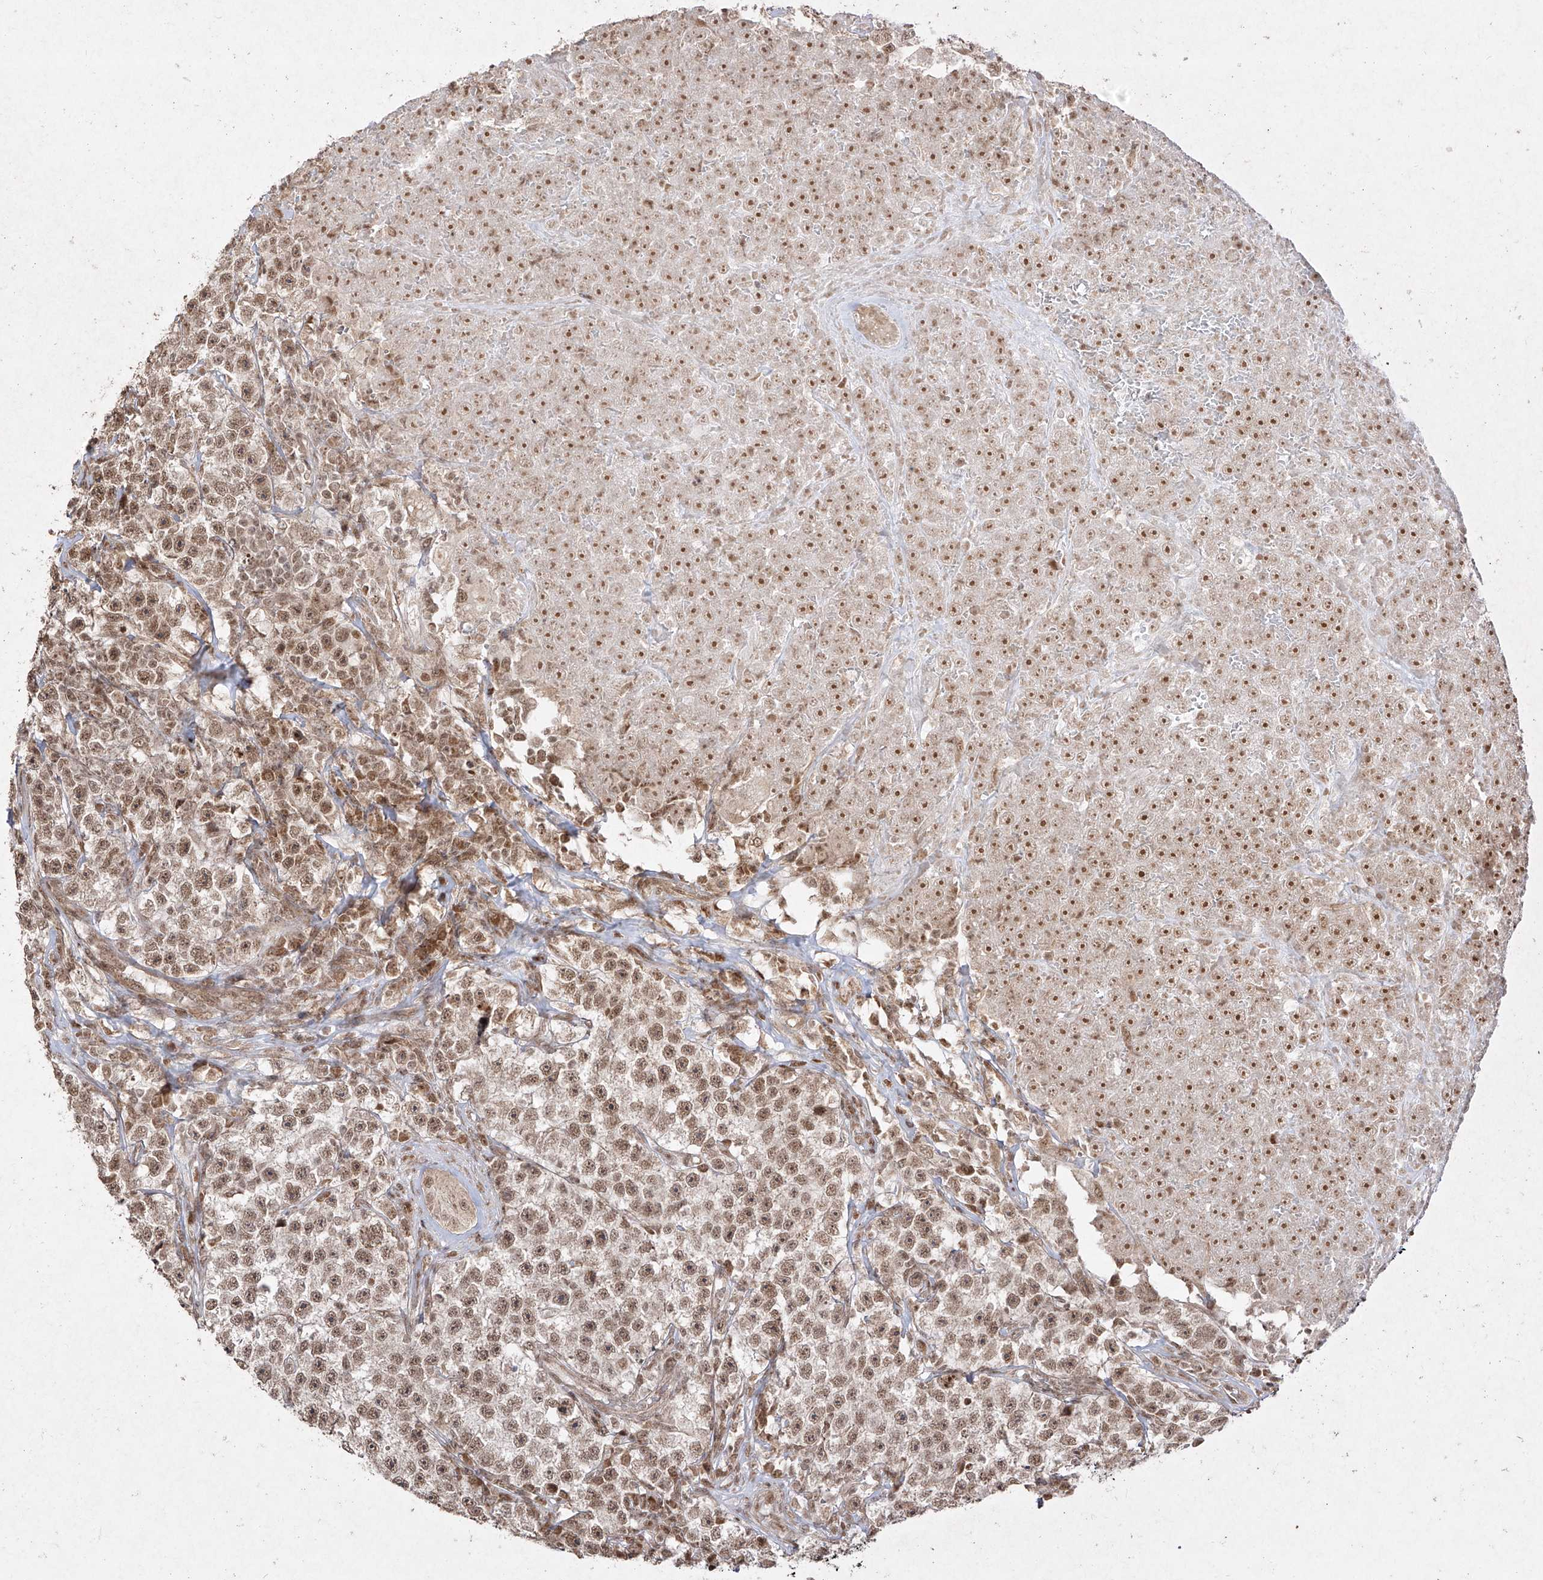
{"staining": {"intensity": "moderate", "quantity": ">75%", "location": "nuclear"}, "tissue": "testis cancer", "cell_type": "Tumor cells", "image_type": "cancer", "snomed": [{"axis": "morphology", "description": "Seminoma, NOS"}, {"axis": "topography", "description": "Testis"}], "caption": "Seminoma (testis) stained with DAB immunohistochemistry (IHC) displays medium levels of moderate nuclear expression in about >75% of tumor cells. (IHC, brightfield microscopy, high magnification).", "gene": "SNRNP27", "patient": {"sex": "male", "age": 22}}